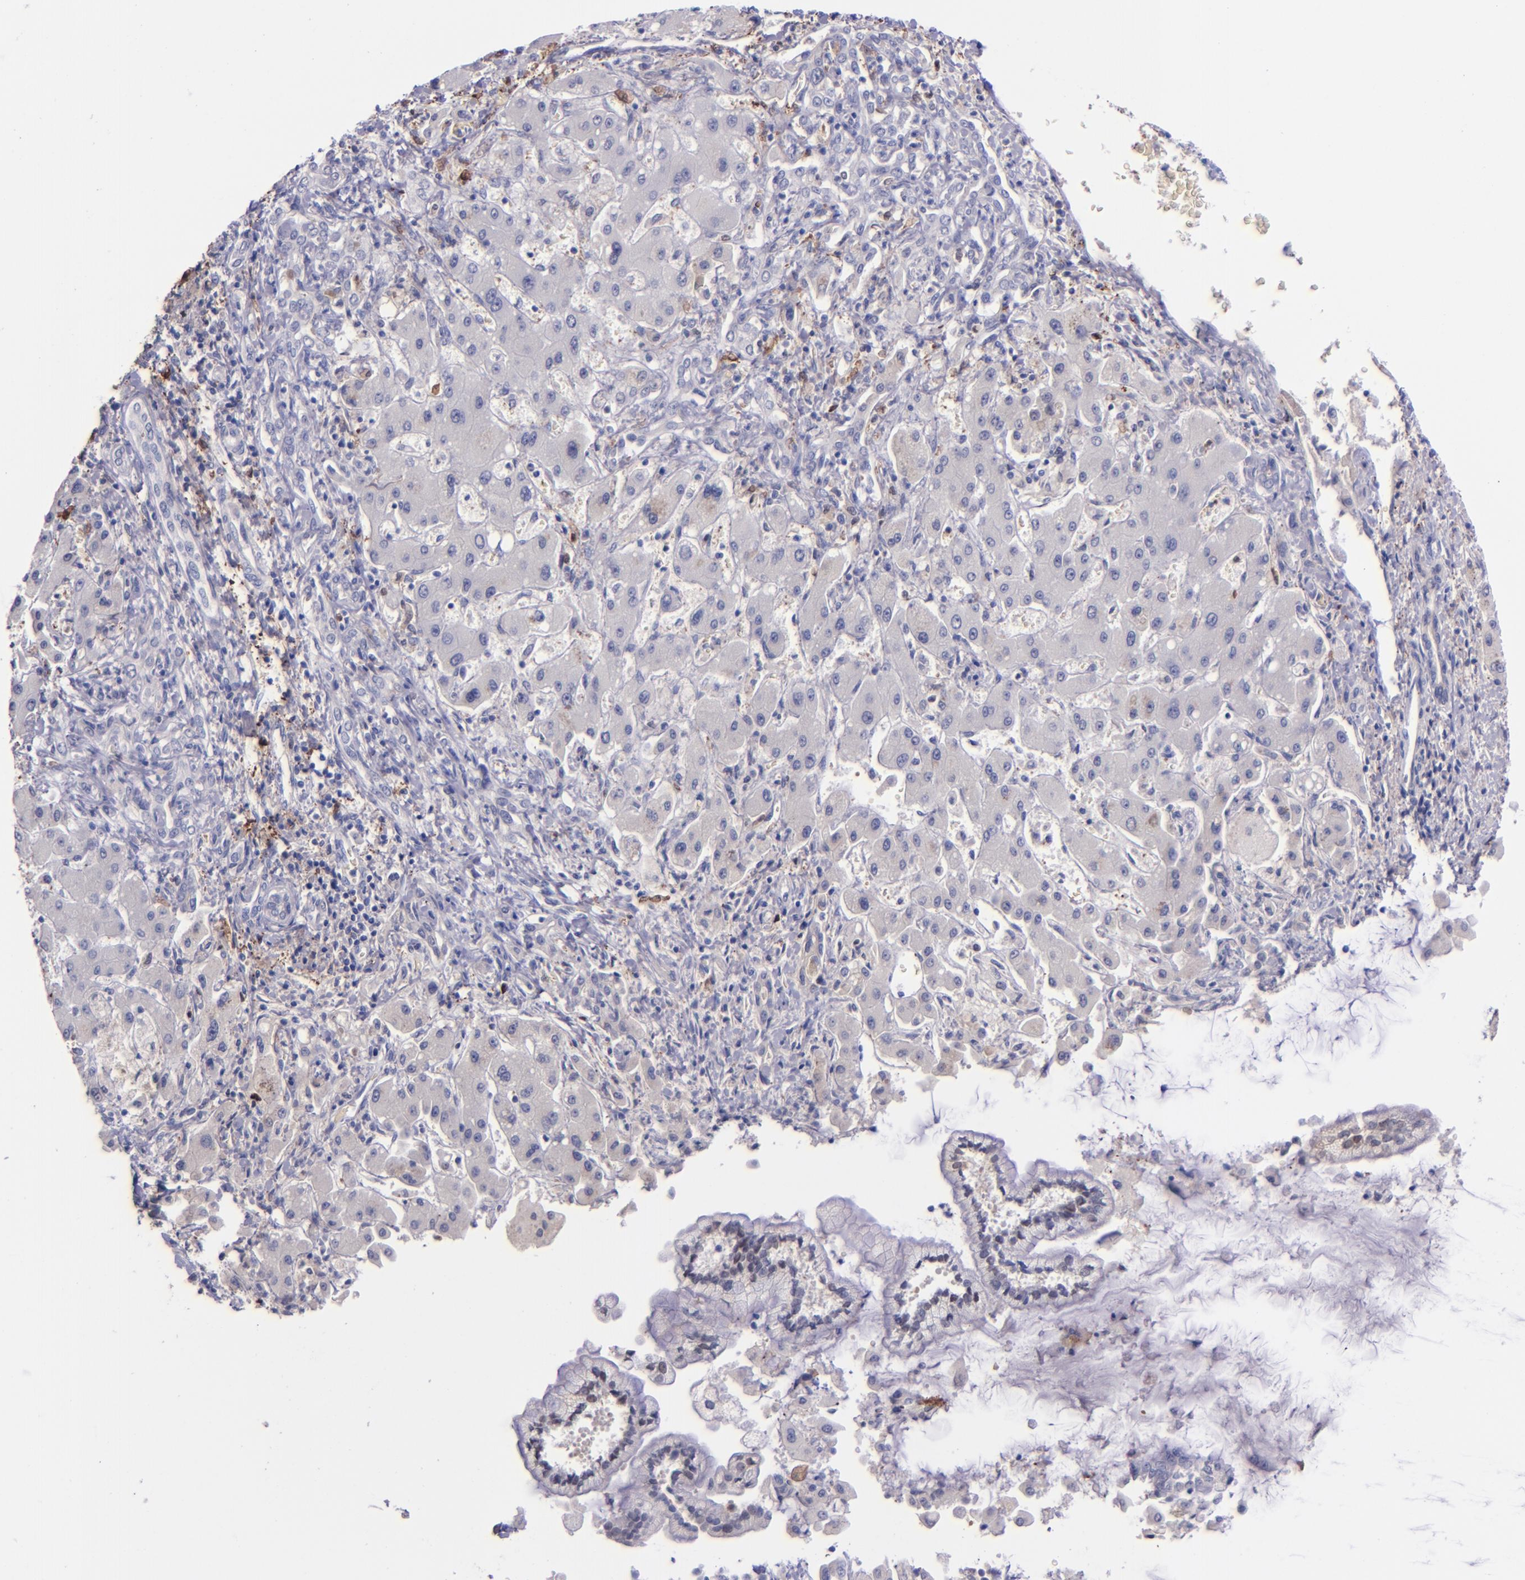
{"staining": {"intensity": "negative", "quantity": "none", "location": "none"}, "tissue": "liver cancer", "cell_type": "Tumor cells", "image_type": "cancer", "snomed": [{"axis": "morphology", "description": "Cholangiocarcinoma"}, {"axis": "topography", "description": "Liver"}], "caption": "There is no significant expression in tumor cells of liver cholangiocarcinoma.", "gene": "F13A1", "patient": {"sex": "male", "age": 50}}